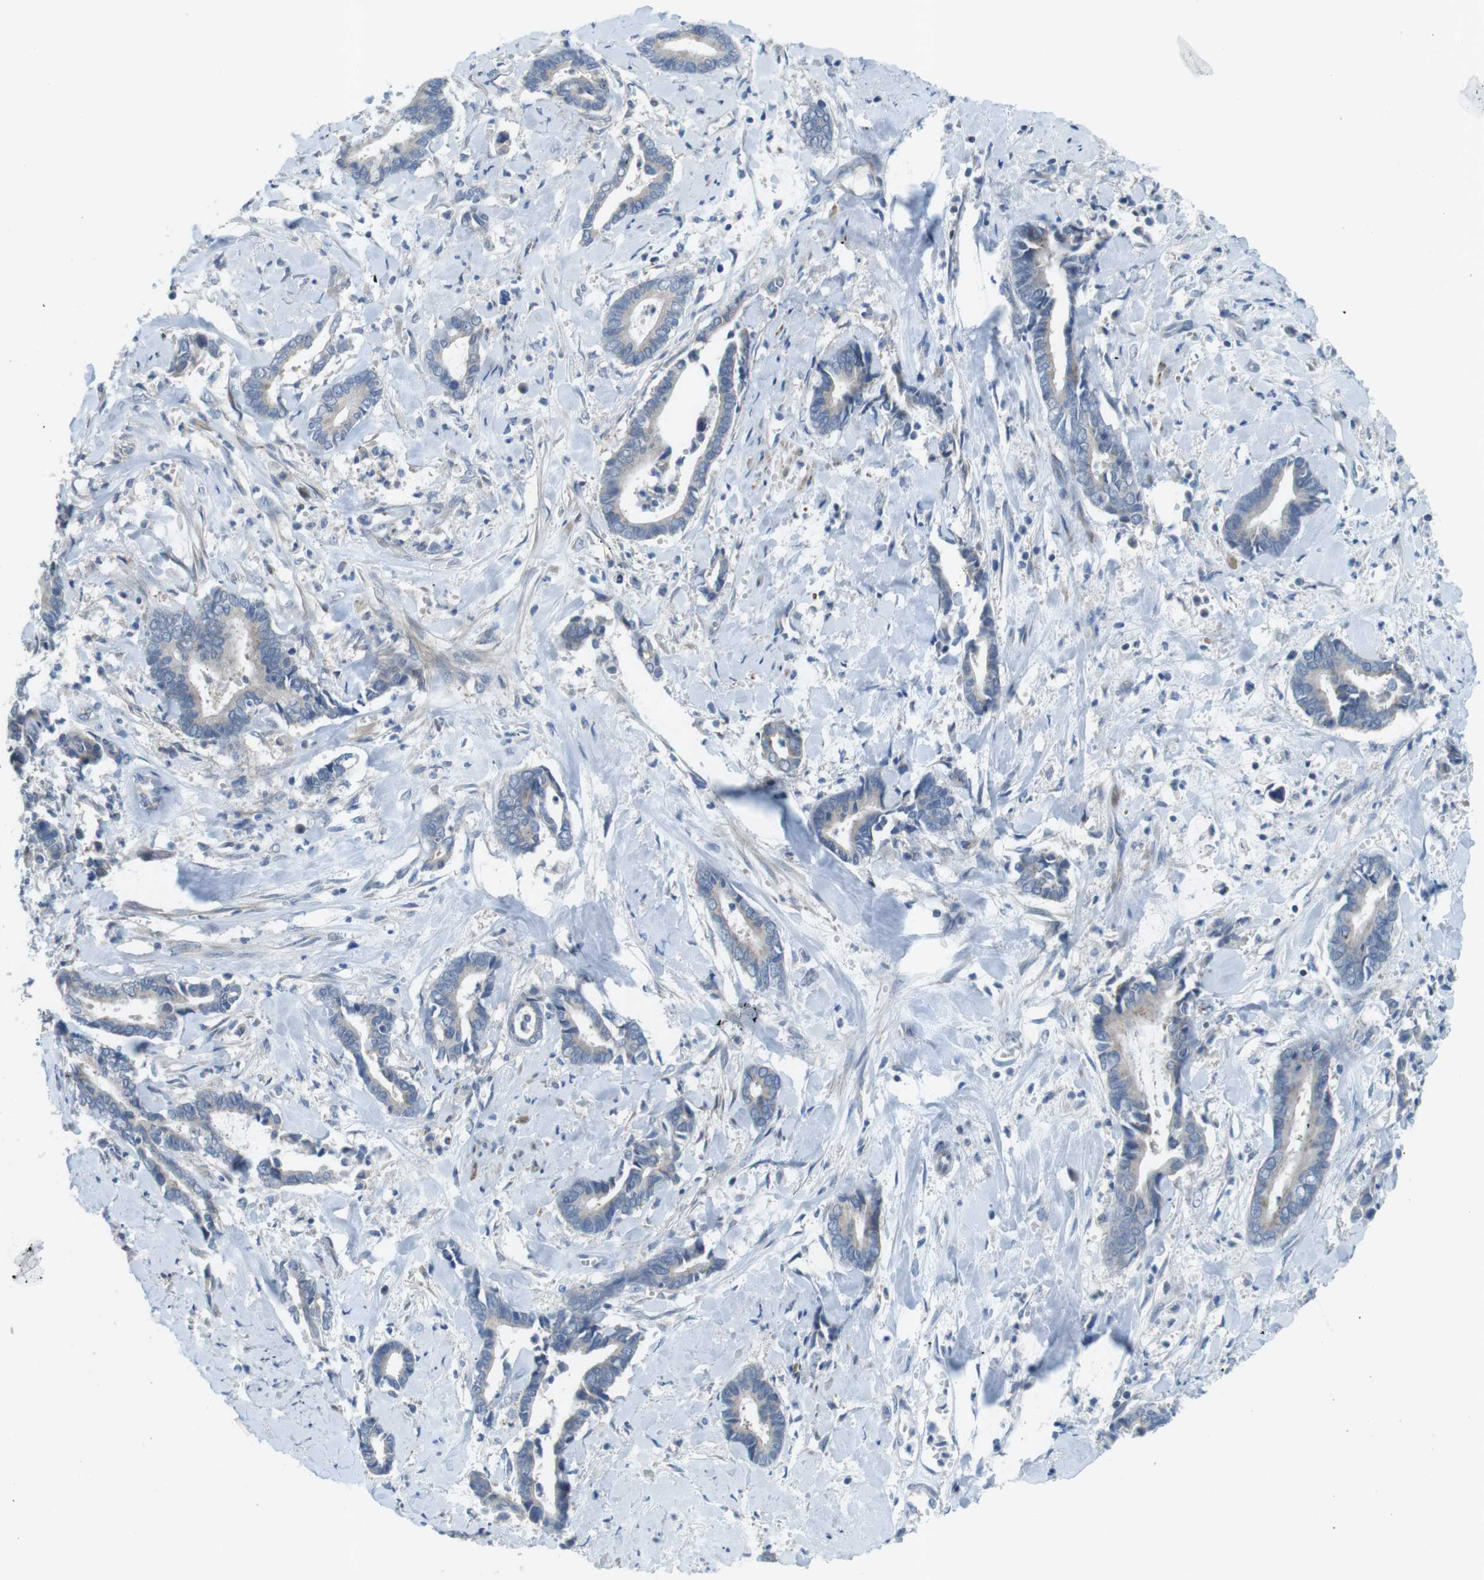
{"staining": {"intensity": "weak", "quantity": "25%-75%", "location": "cytoplasmic/membranous"}, "tissue": "cervical cancer", "cell_type": "Tumor cells", "image_type": "cancer", "snomed": [{"axis": "morphology", "description": "Adenocarcinoma, NOS"}, {"axis": "topography", "description": "Cervix"}], "caption": "Adenocarcinoma (cervical) stained with DAB (3,3'-diaminobenzidine) IHC exhibits low levels of weak cytoplasmic/membranous positivity in approximately 25%-75% of tumor cells.", "gene": "TYW1", "patient": {"sex": "female", "age": 44}}